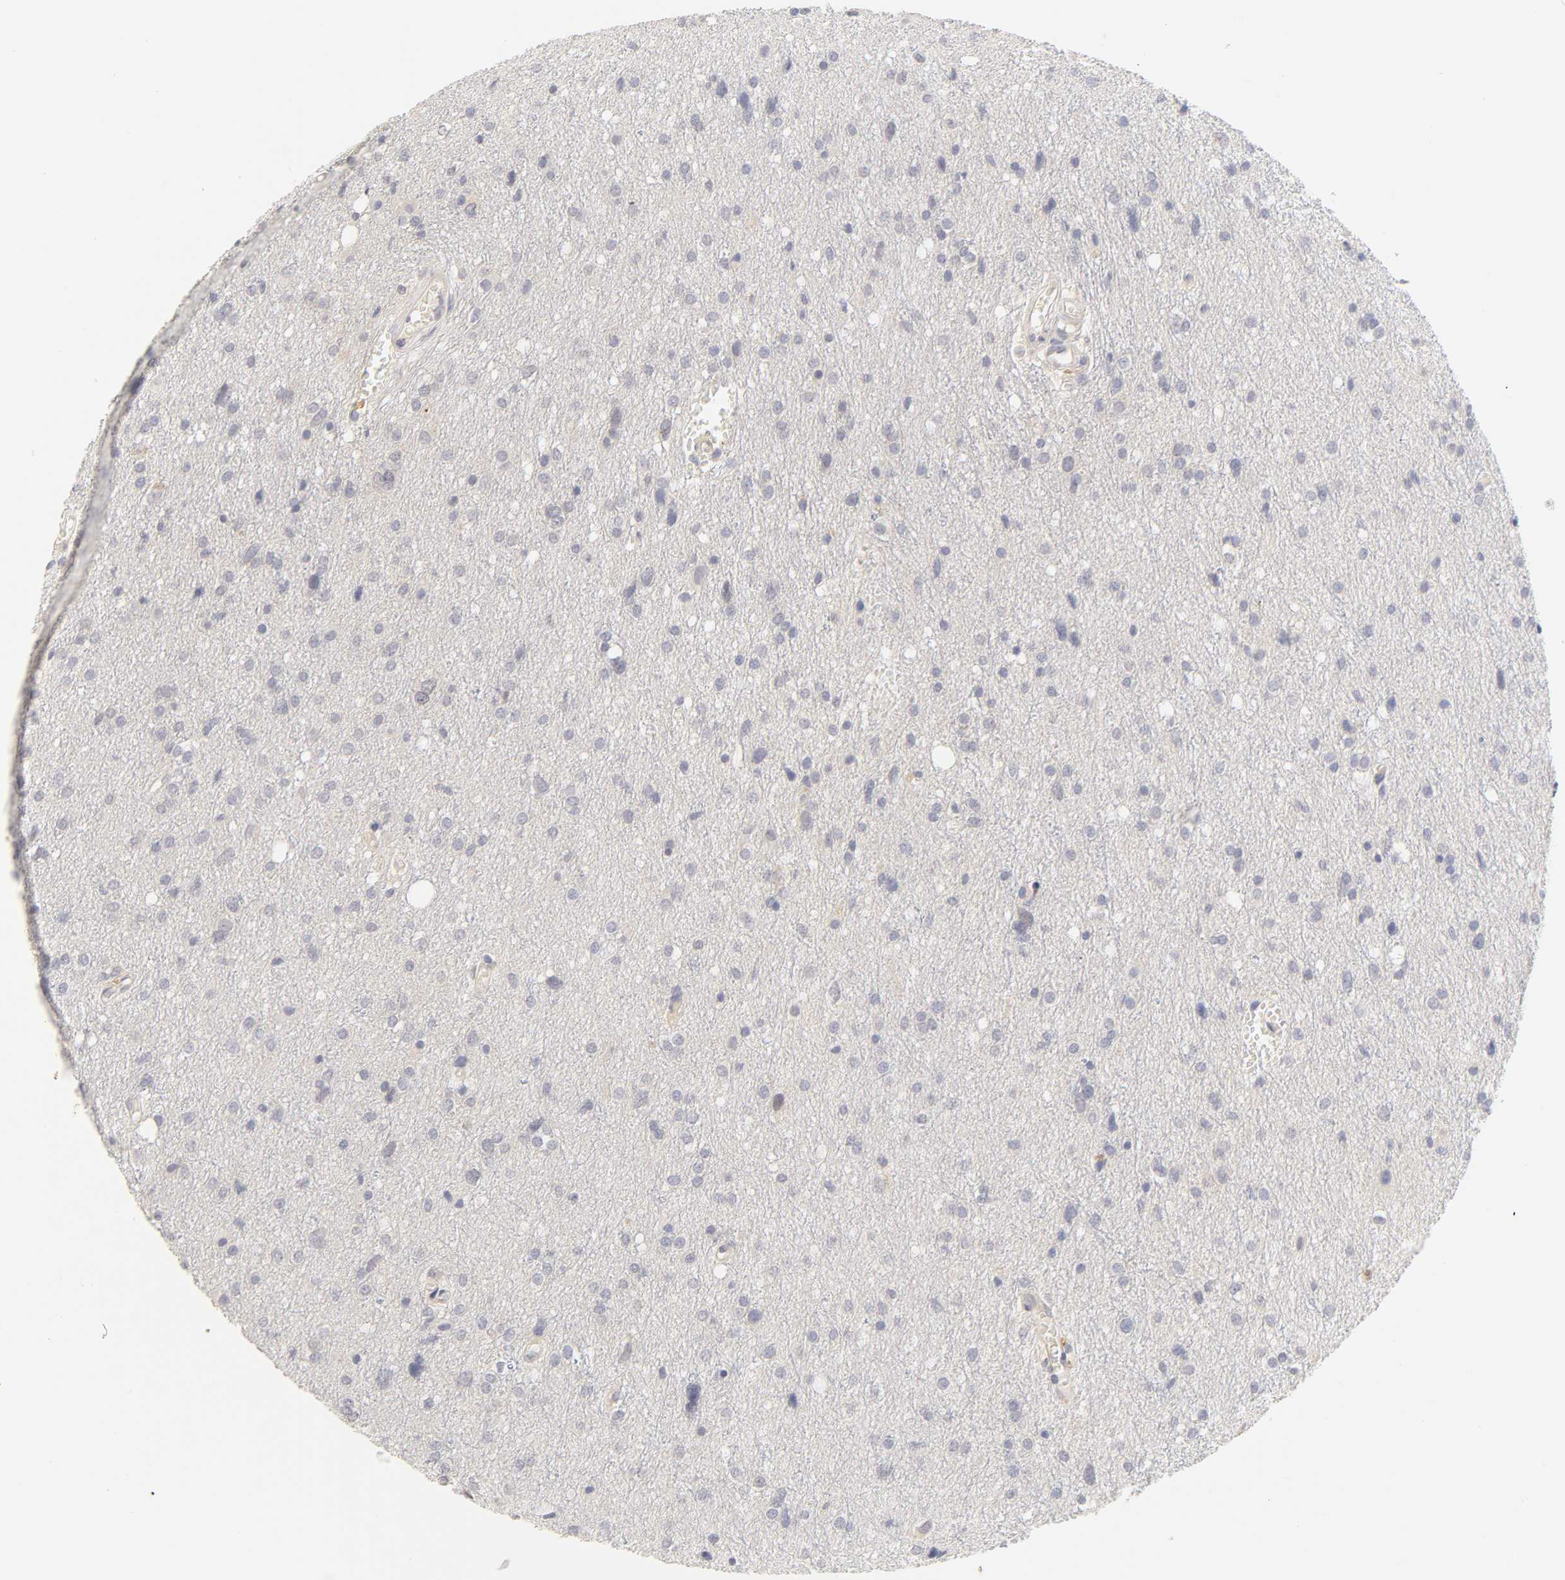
{"staining": {"intensity": "negative", "quantity": "none", "location": "none"}, "tissue": "glioma", "cell_type": "Tumor cells", "image_type": "cancer", "snomed": [{"axis": "morphology", "description": "Glioma, malignant, High grade"}, {"axis": "topography", "description": "Brain"}], "caption": "The immunohistochemistry (IHC) micrograph has no significant staining in tumor cells of glioma tissue. (DAB (3,3'-diaminobenzidine) IHC with hematoxylin counter stain).", "gene": "CYP4B1", "patient": {"sex": "female", "age": 59}}